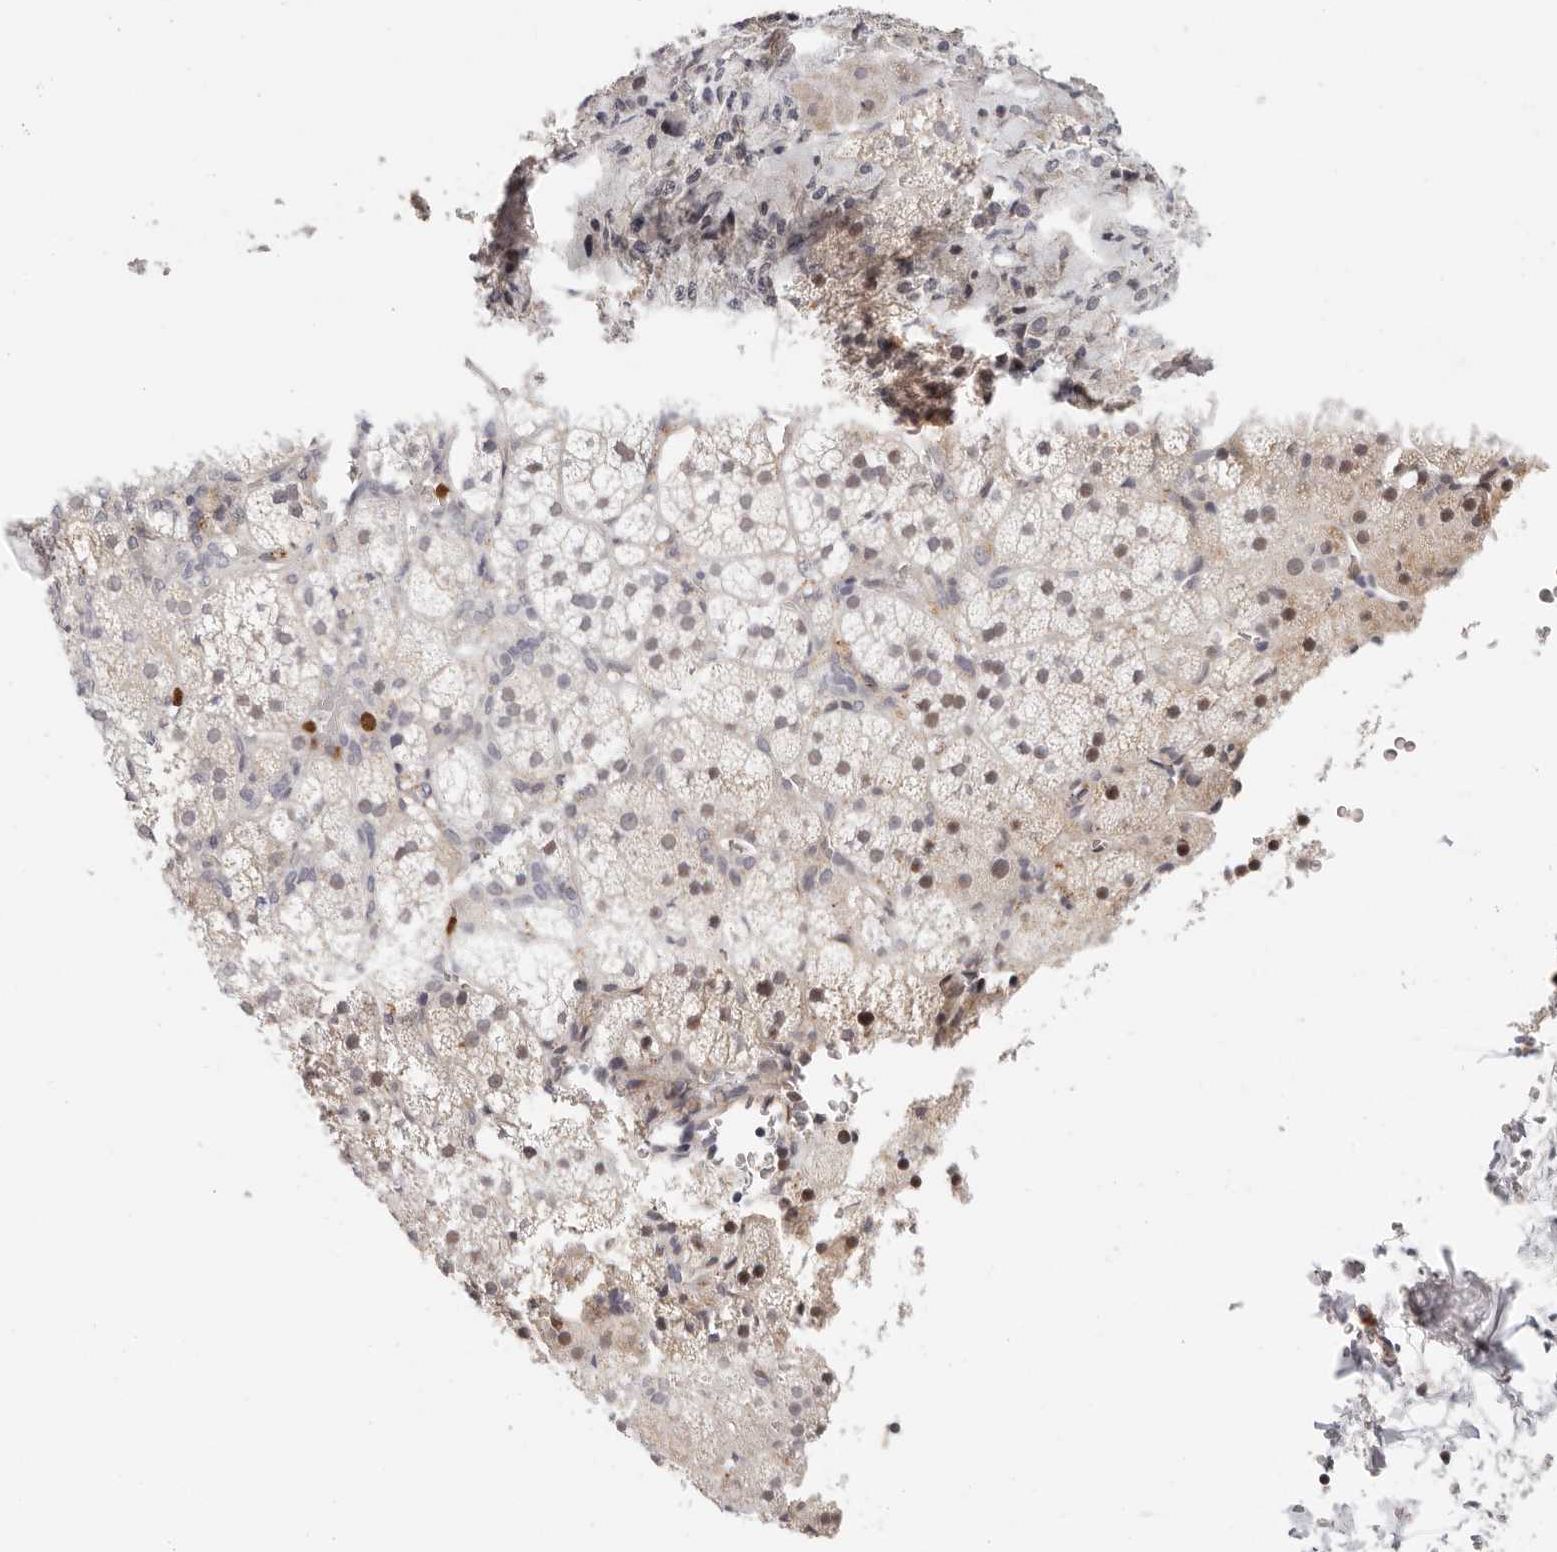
{"staining": {"intensity": "moderate", "quantity": "25%-75%", "location": "nuclear"}, "tissue": "adrenal gland", "cell_type": "Glandular cells", "image_type": "normal", "snomed": [{"axis": "morphology", "description": "Normal tissue, NOS"}, {"axis": "topography", "description": "Adrenal gland"}], "caption": "Human adrenal gland stained with a brown dye exhibits moderate nuclear positive staining in about 25%-75% of glandular cells.", "gene": "AFDN", "patient": {"sex": "female", "age": 44}}